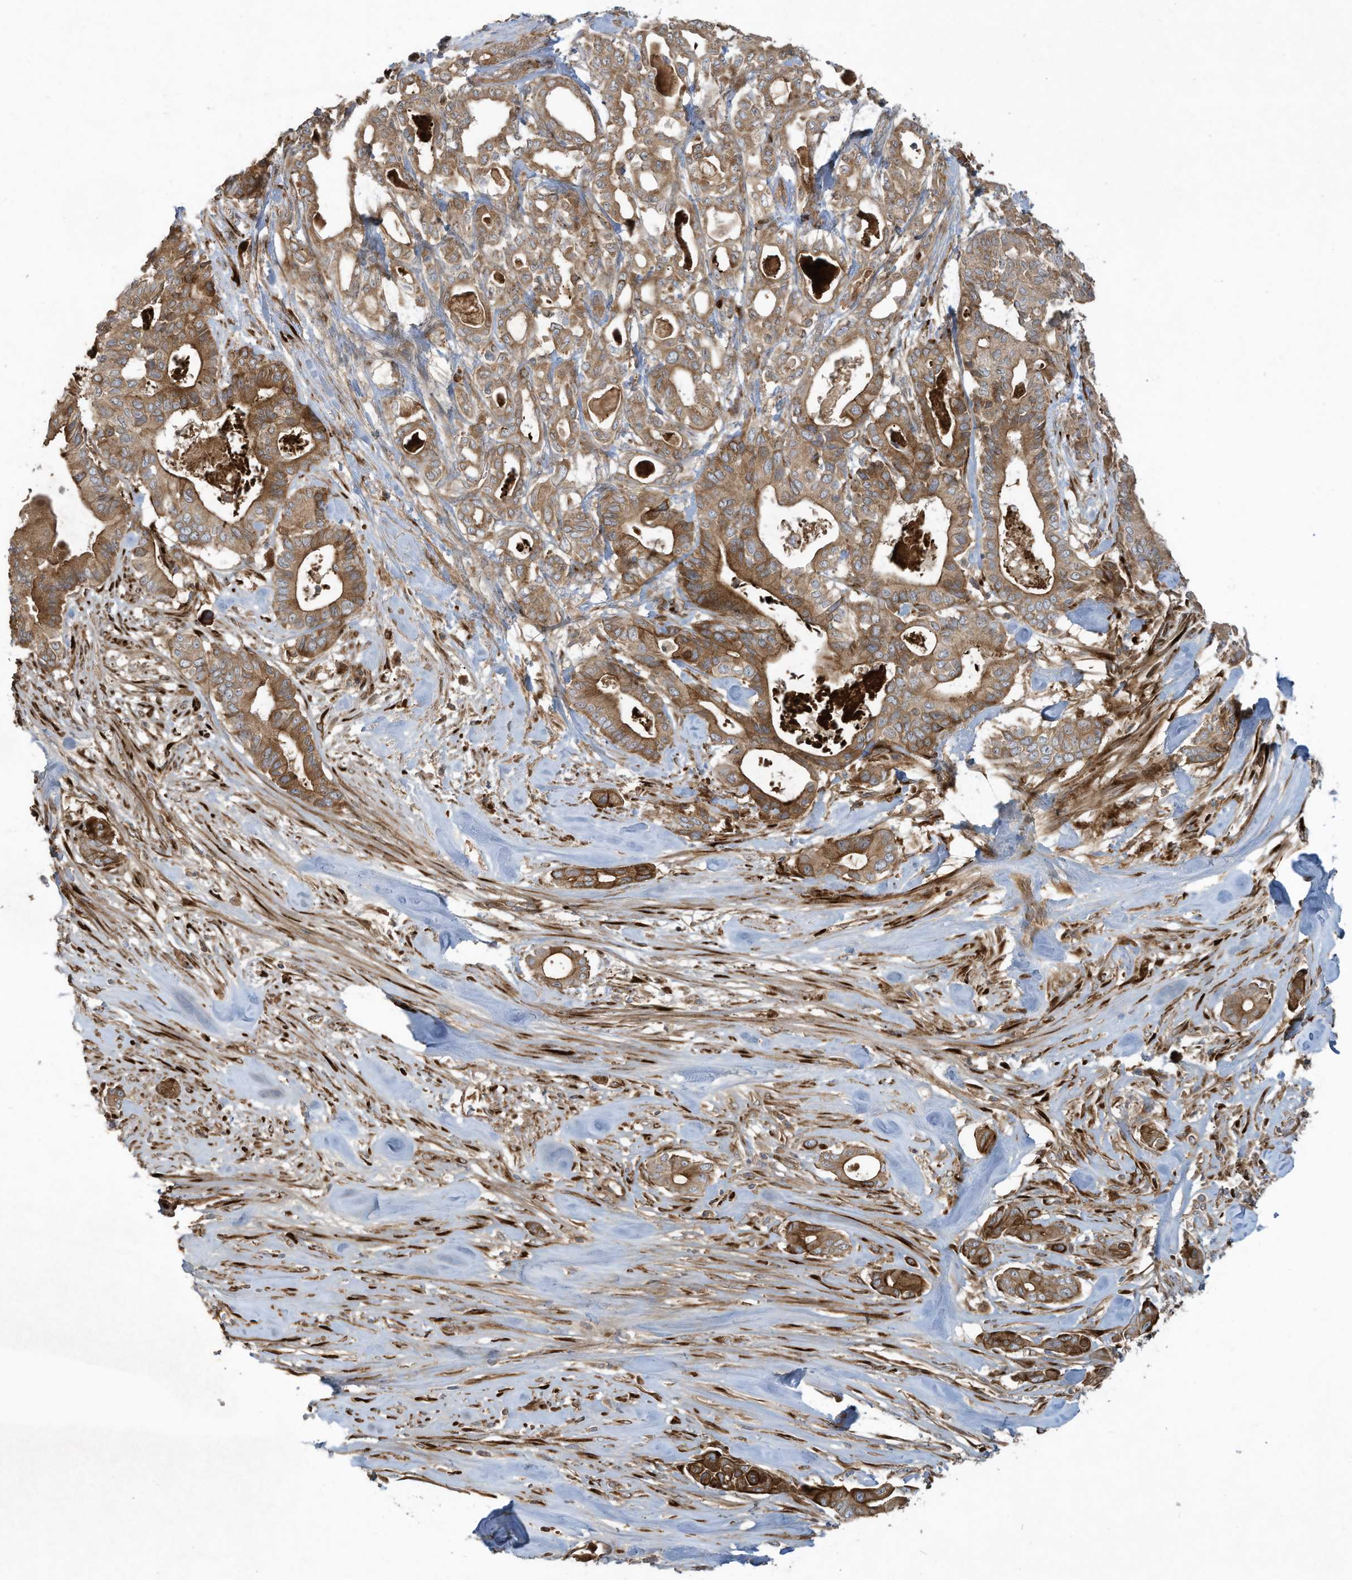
{"staining": {"intensity": "moderate", "quantity": ">75%", "location": "cytoplasmic/membranous"}, "tissue": "pancreatic cancer", "cell_type": "Tumor cells", "image_type": "cancer", "snomed": [{"axis": "morphology", "description": "Adenocarcinoma, NOS"}, {"axis": "topography", "description": "Pancreas"}], "caption": "Immunohistochemistry (IHC) photomicrograph of human pancreatic cancer (adenocarcinoma) stained for a protein (brown), which reveals medium levels of moderate cytoplasmic/membranous positivity in approximately >75% of tumor cells.", "gene": "DDIT4", "patient": {"sex": "male", "age": 63}}